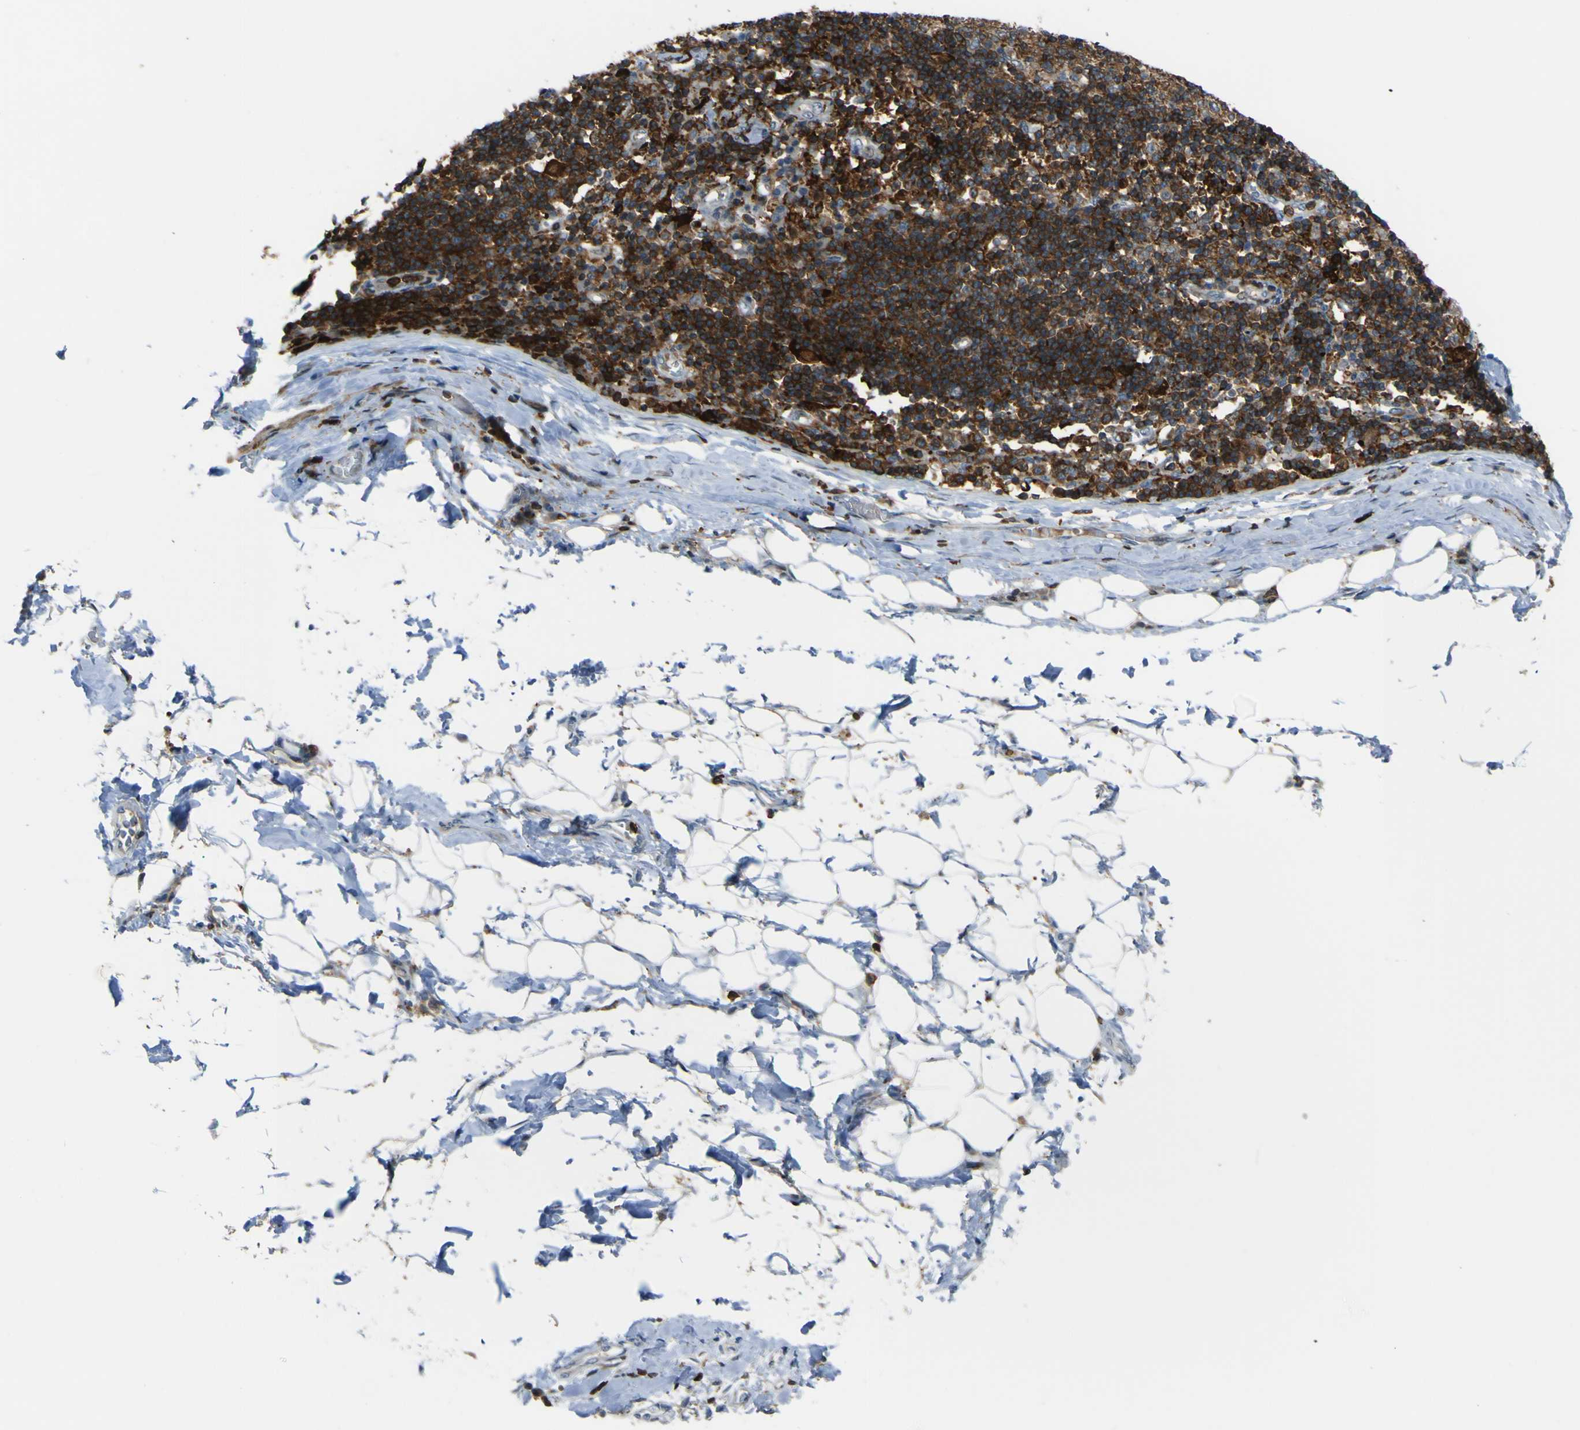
{"staining": {"intensity": "weak", "quantity": "<25%", "location": "cytoplasmic/membranous"}, "tissue": "adipose tissue", "cell_type": "Adipocytes", "image_type": "normal", "snomed": [{"axis": "morphology", "description": "Normal tissue, NOS"}, {"axis": "morphology", "description": "Adenocarcinoma, NOS"}, {"axis": "topography", "description": "Esophagus"}], "caption": "Adipocytes are negative for protein expression in unremarkable human adipose tissue. (Stains: DAB immunohistochemistry with hematoxylin counter stain, Microscopy: brightfield microscopy at high magnification).", "gene": "PCDHB5", "patient": {"sex": "male", "age": 62}}